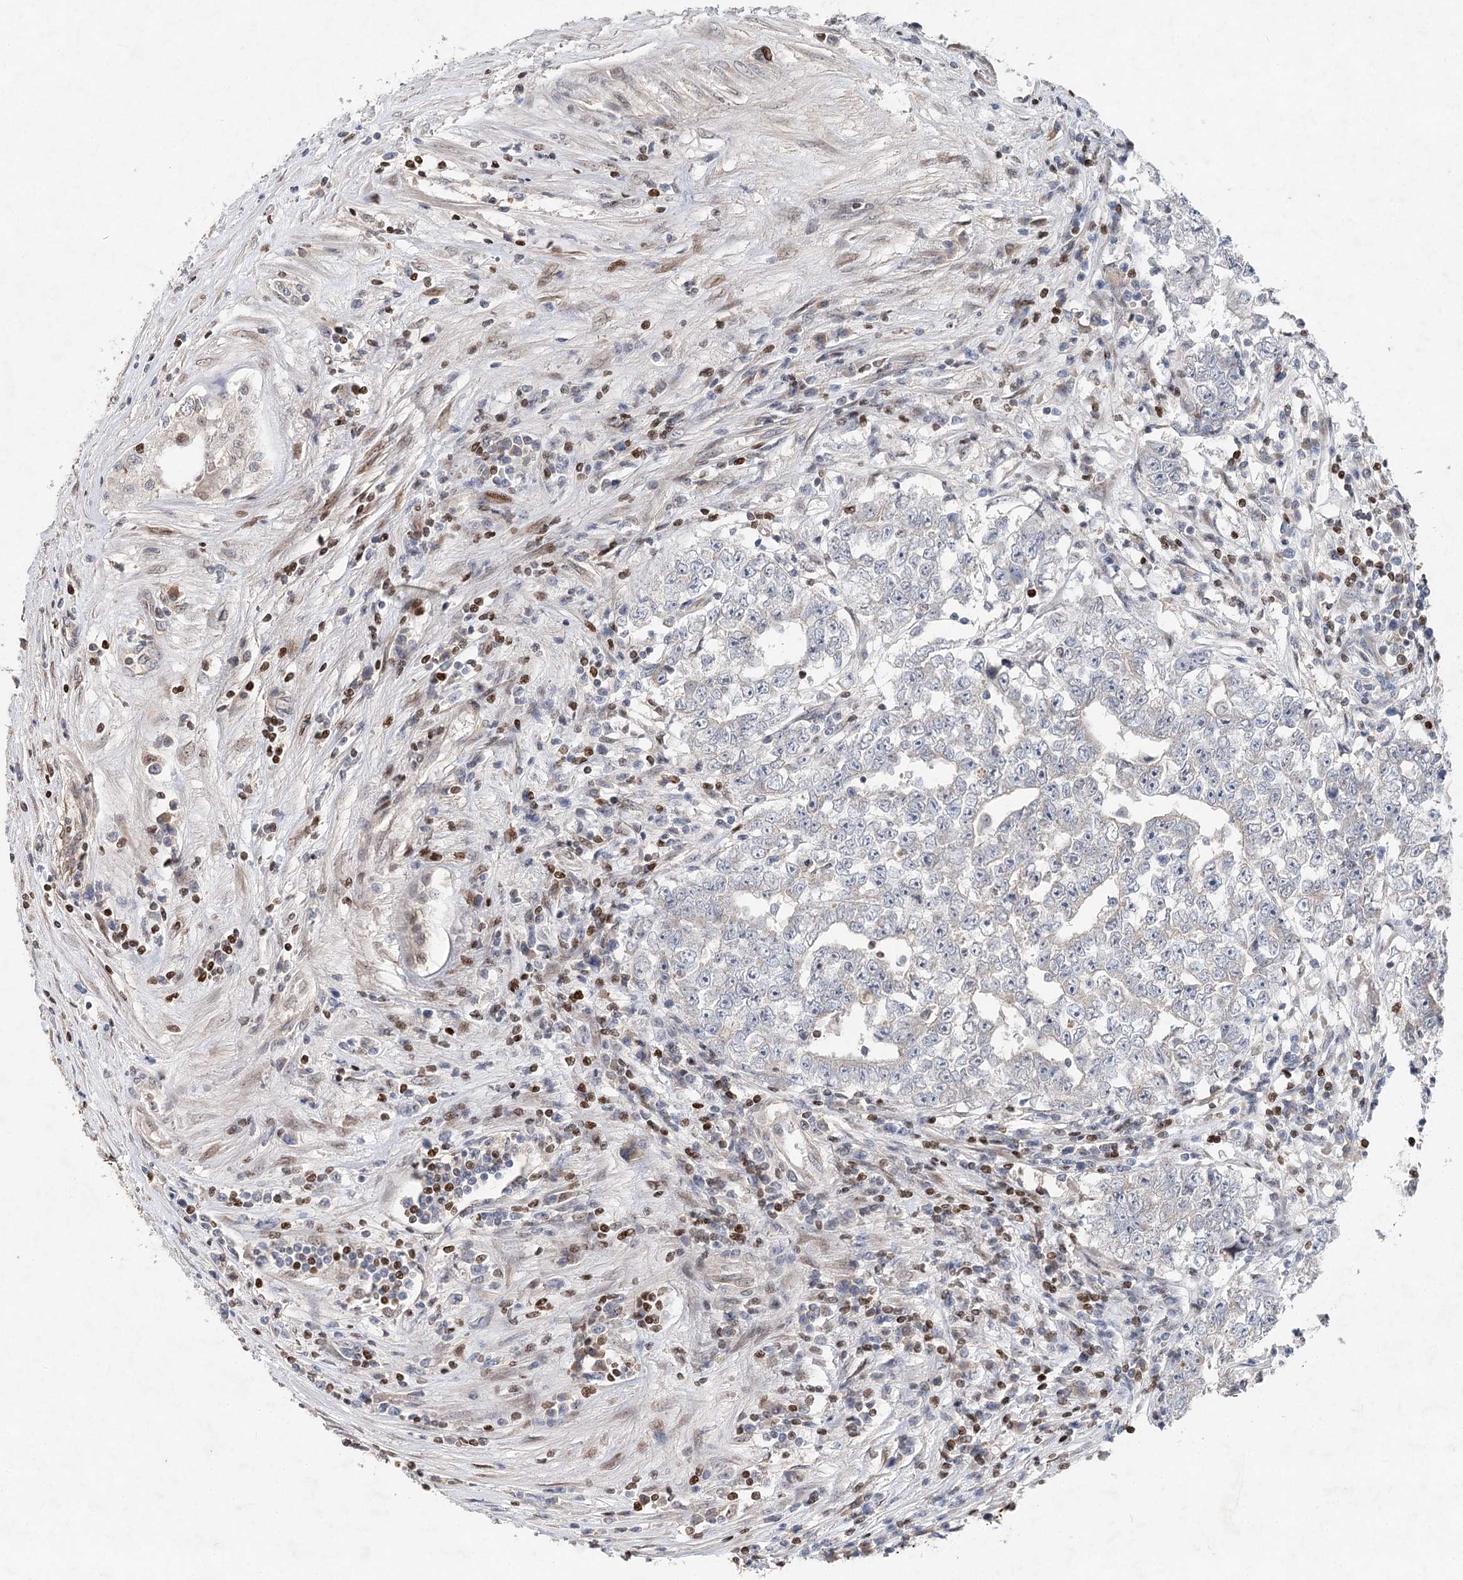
{"staining": {"intensity": "negative", "quantity": "none", "location": "none"}, "tissue": "testis cancer", "cell_type": "Tumor cells", "image_type": "cancer", "snomed": [{"axis": "morphology", "description": "Carcinoma, Embryonal, NOS"}, {"axis": "topography", "description": "Testis"}], "caption": "There is no significant positivity in tumor cells of embryonal carcinoma (testis).", "gene": "FRMD4A", "patient": {"sex": "male", "age": 25}}